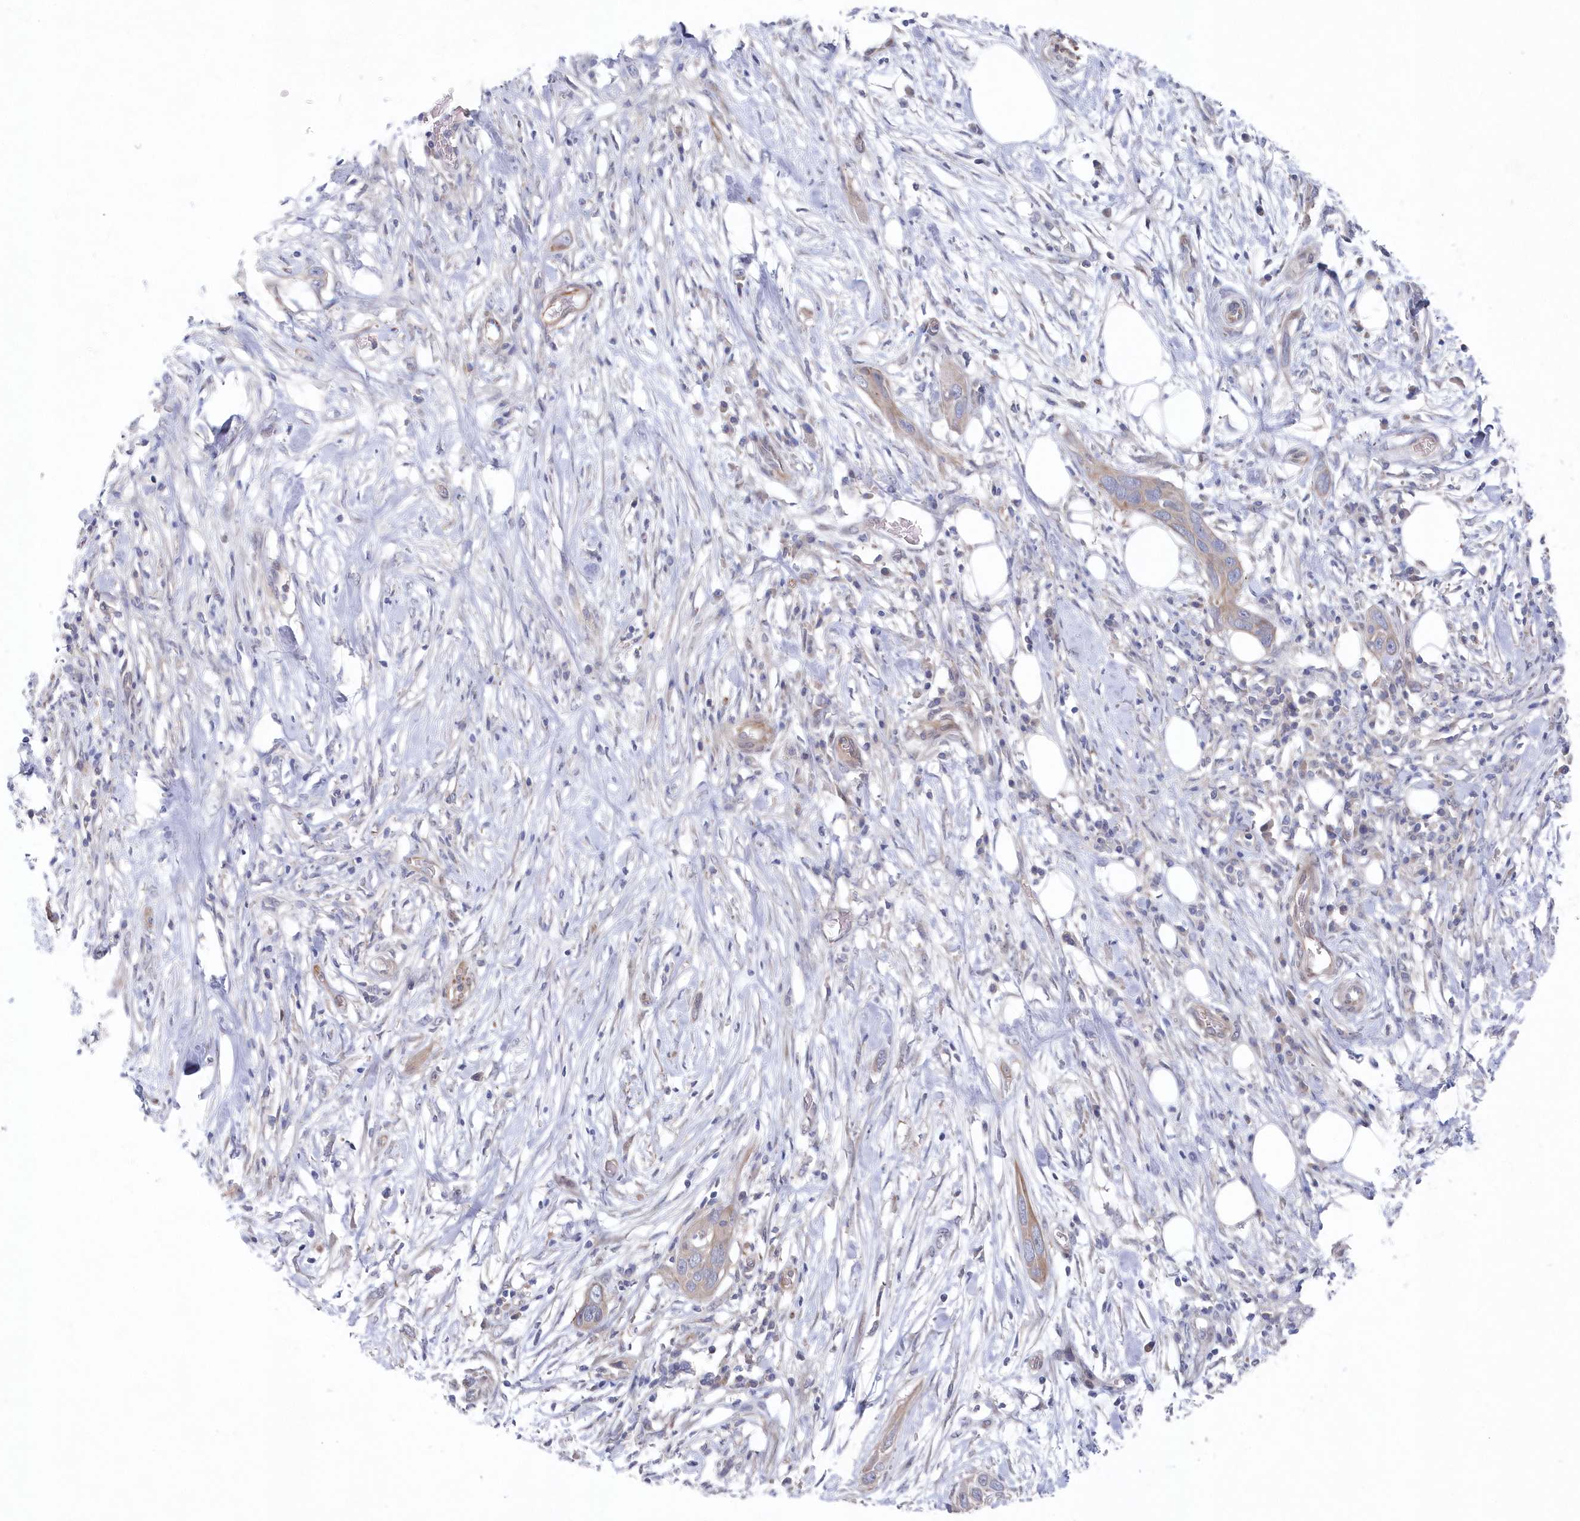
{"staining": {"intensity": "weak", "quantity": "<25%", "location": "cytoplasmic/membranous"}, "tissue": "pancreatic cancer", "cell_type": "Tumor cells", "image_type": "cancer", "snomed": [{"axis": "morphology", "description": "Adenocarcinoma, NOS"}, {"axis": "topography", "description": "Pancreas"}], "caption": "The image reveals no staining of tumor cells in pancreatic adenocarcinoma.", "gene": "KIAA1586", "patient": {"sex": "female", "age": 60}}